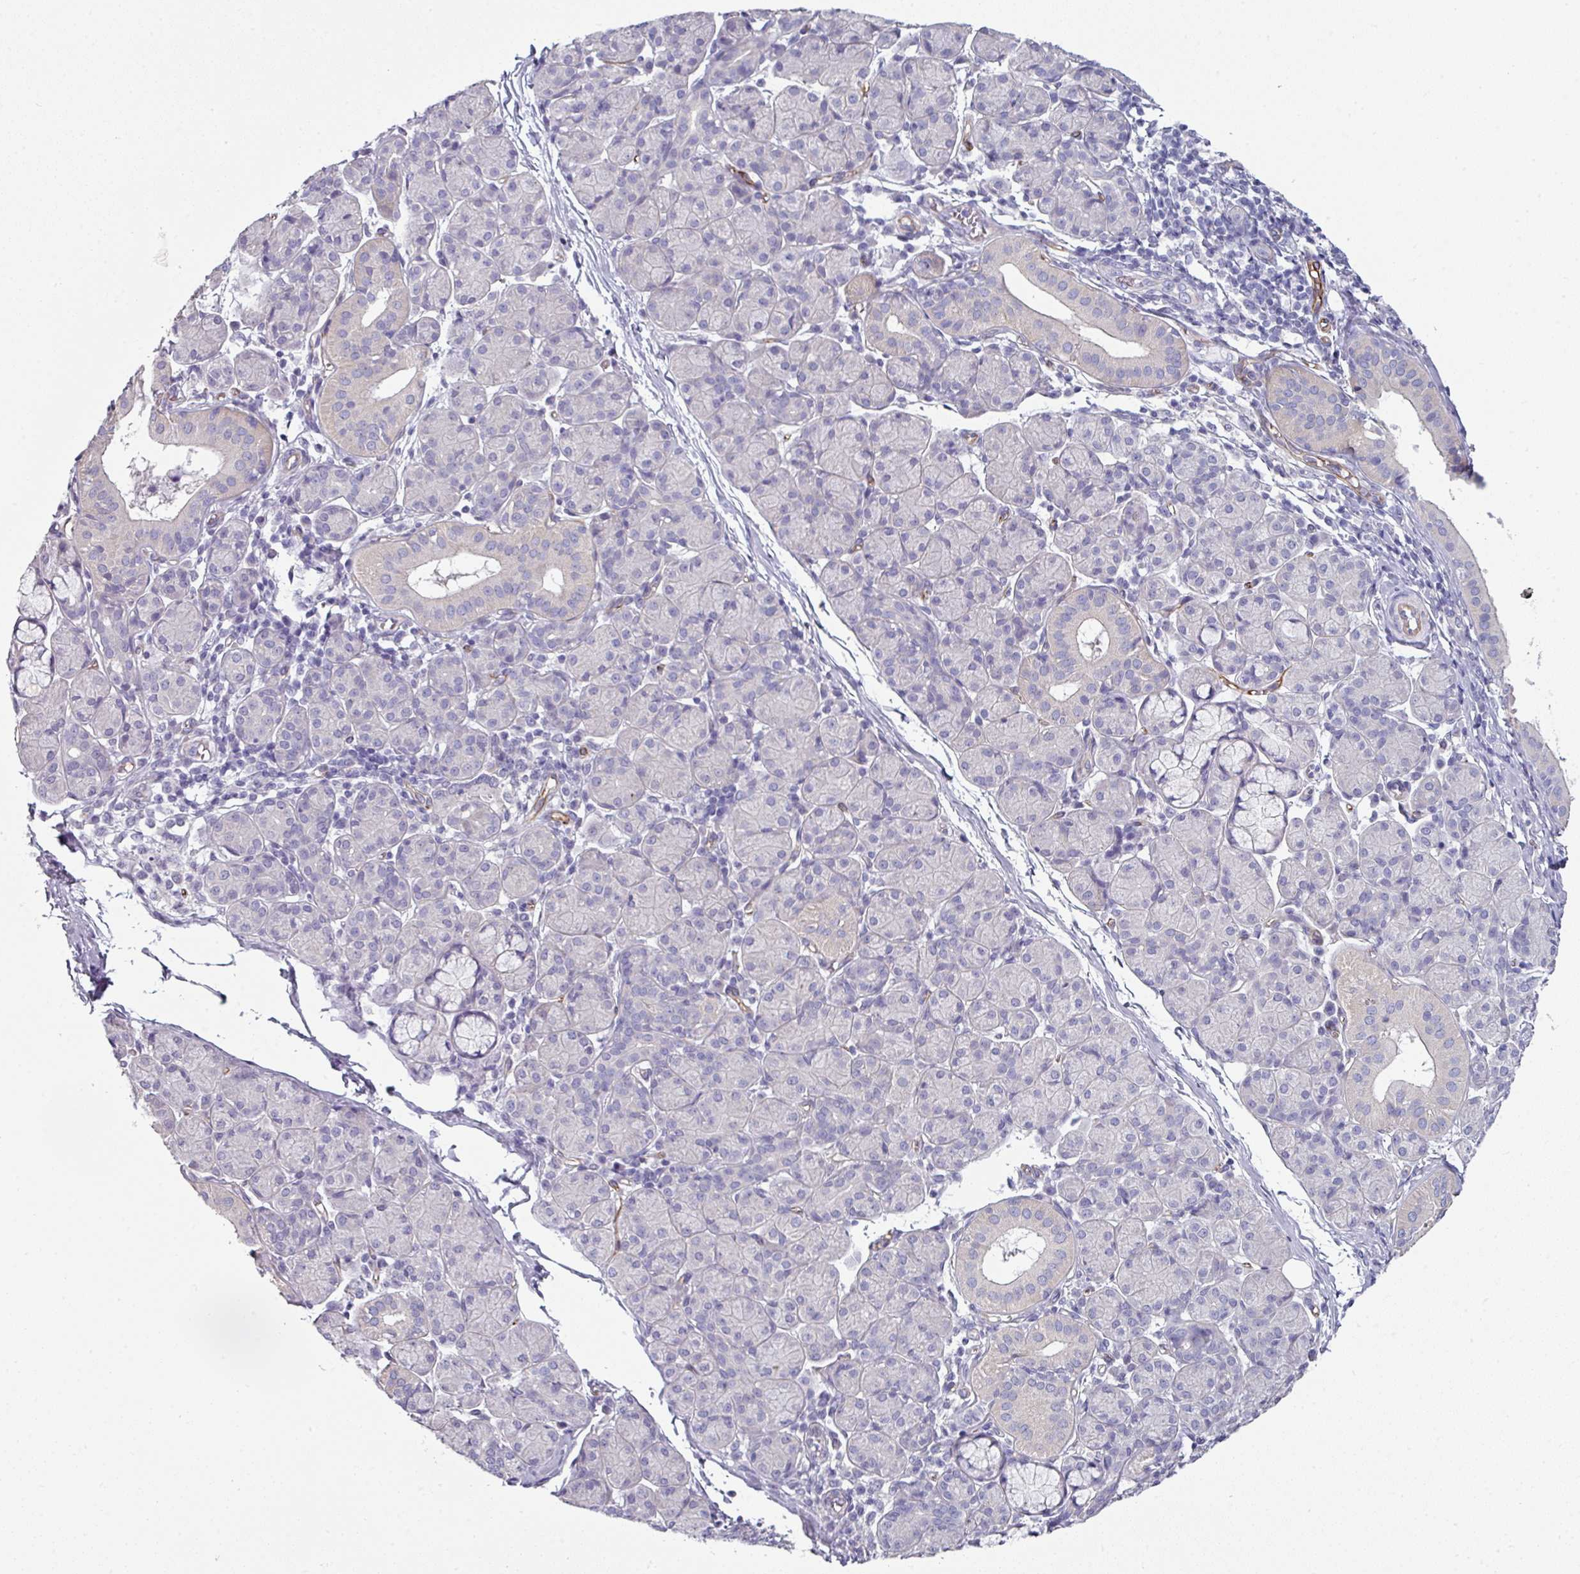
{"staining": {"intensity": "negative", "quantity": "none", "location": "none"}, "tissue": "salivary gland", "cell_type": "Glandular cells", "image_type": "normal", "snomed": [{"axis": "morphology", "description": "Normal tissue, NOS"}, {"axis": "morphology", "description": "Inflammation, NOS"}, {"axis": "topography", "description": "Lymph node"}, {"axis": "topography", "description": "Salivary gland"}], "caption": "DAB (3,3'-diaminobenzidine) immunohistochemical staining of unremarkable human salivary gland exhibits no significant staining in glandular cells. (DAB IHC visualized using brightfield microscopy, high magnification).", "gene": "SLC17A7", "patient": {"sex": "male", "age": 3}}